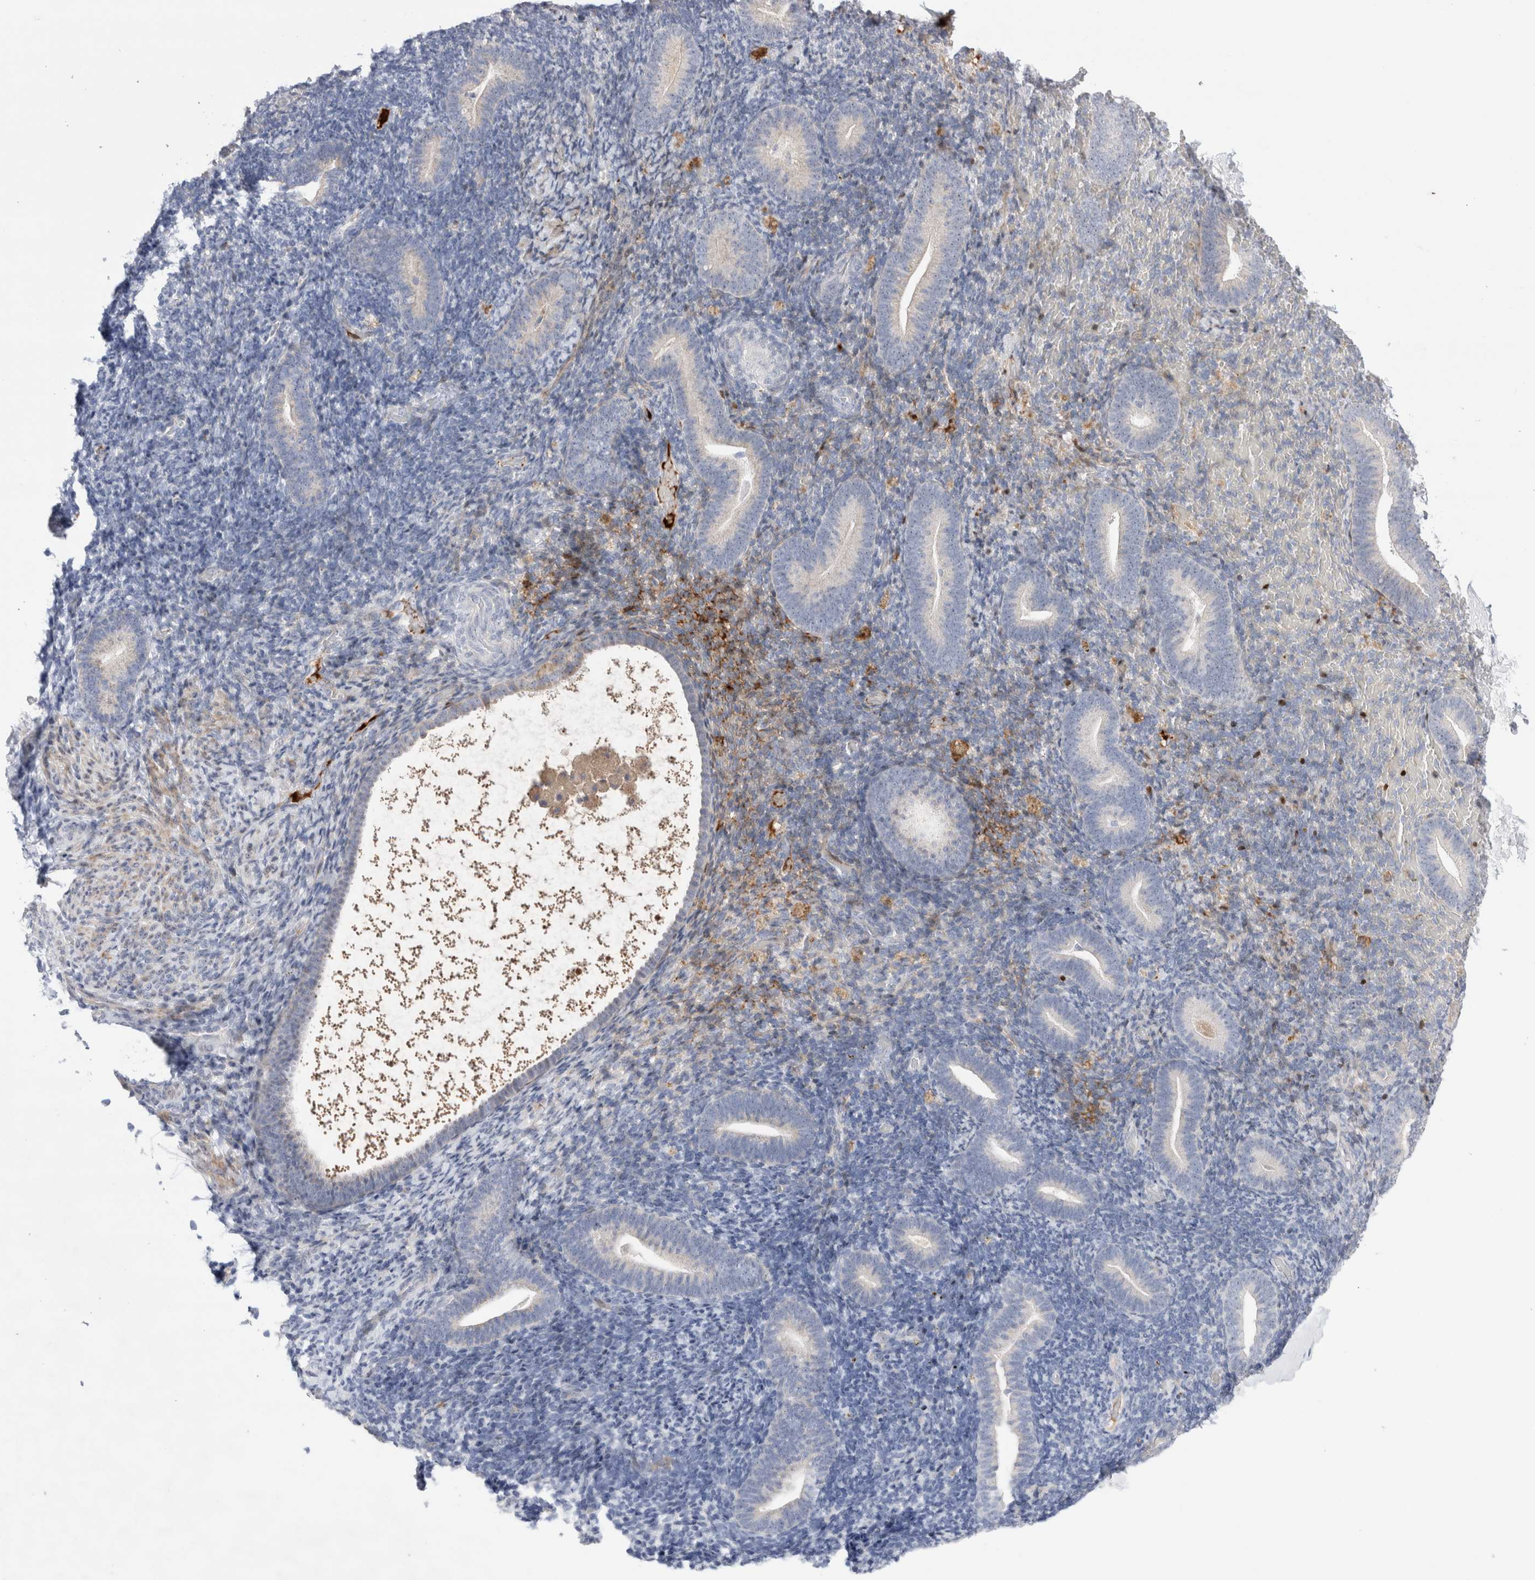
{"staining": {"intensity": "negative", "quantity": "none", "location": "none"}, "tissue": "endometrium", "cell_type": "Cells in endometrial stroma", "image_type": "normal", "snomed": [{"axis": "morphology", "description": "Normal tissue, NOS"}, {"axis": "topography", "description": "Endometrium"}], "caption": "This photomicrograph is of unremarkable endometrium stained with IHC to label a protein in brown with the nuclei are counter-stained blue. There is no expression in cells in endometrial stroma.", "gene": "ECHDC2", "patient": {"sex": "female", "age": 51}}